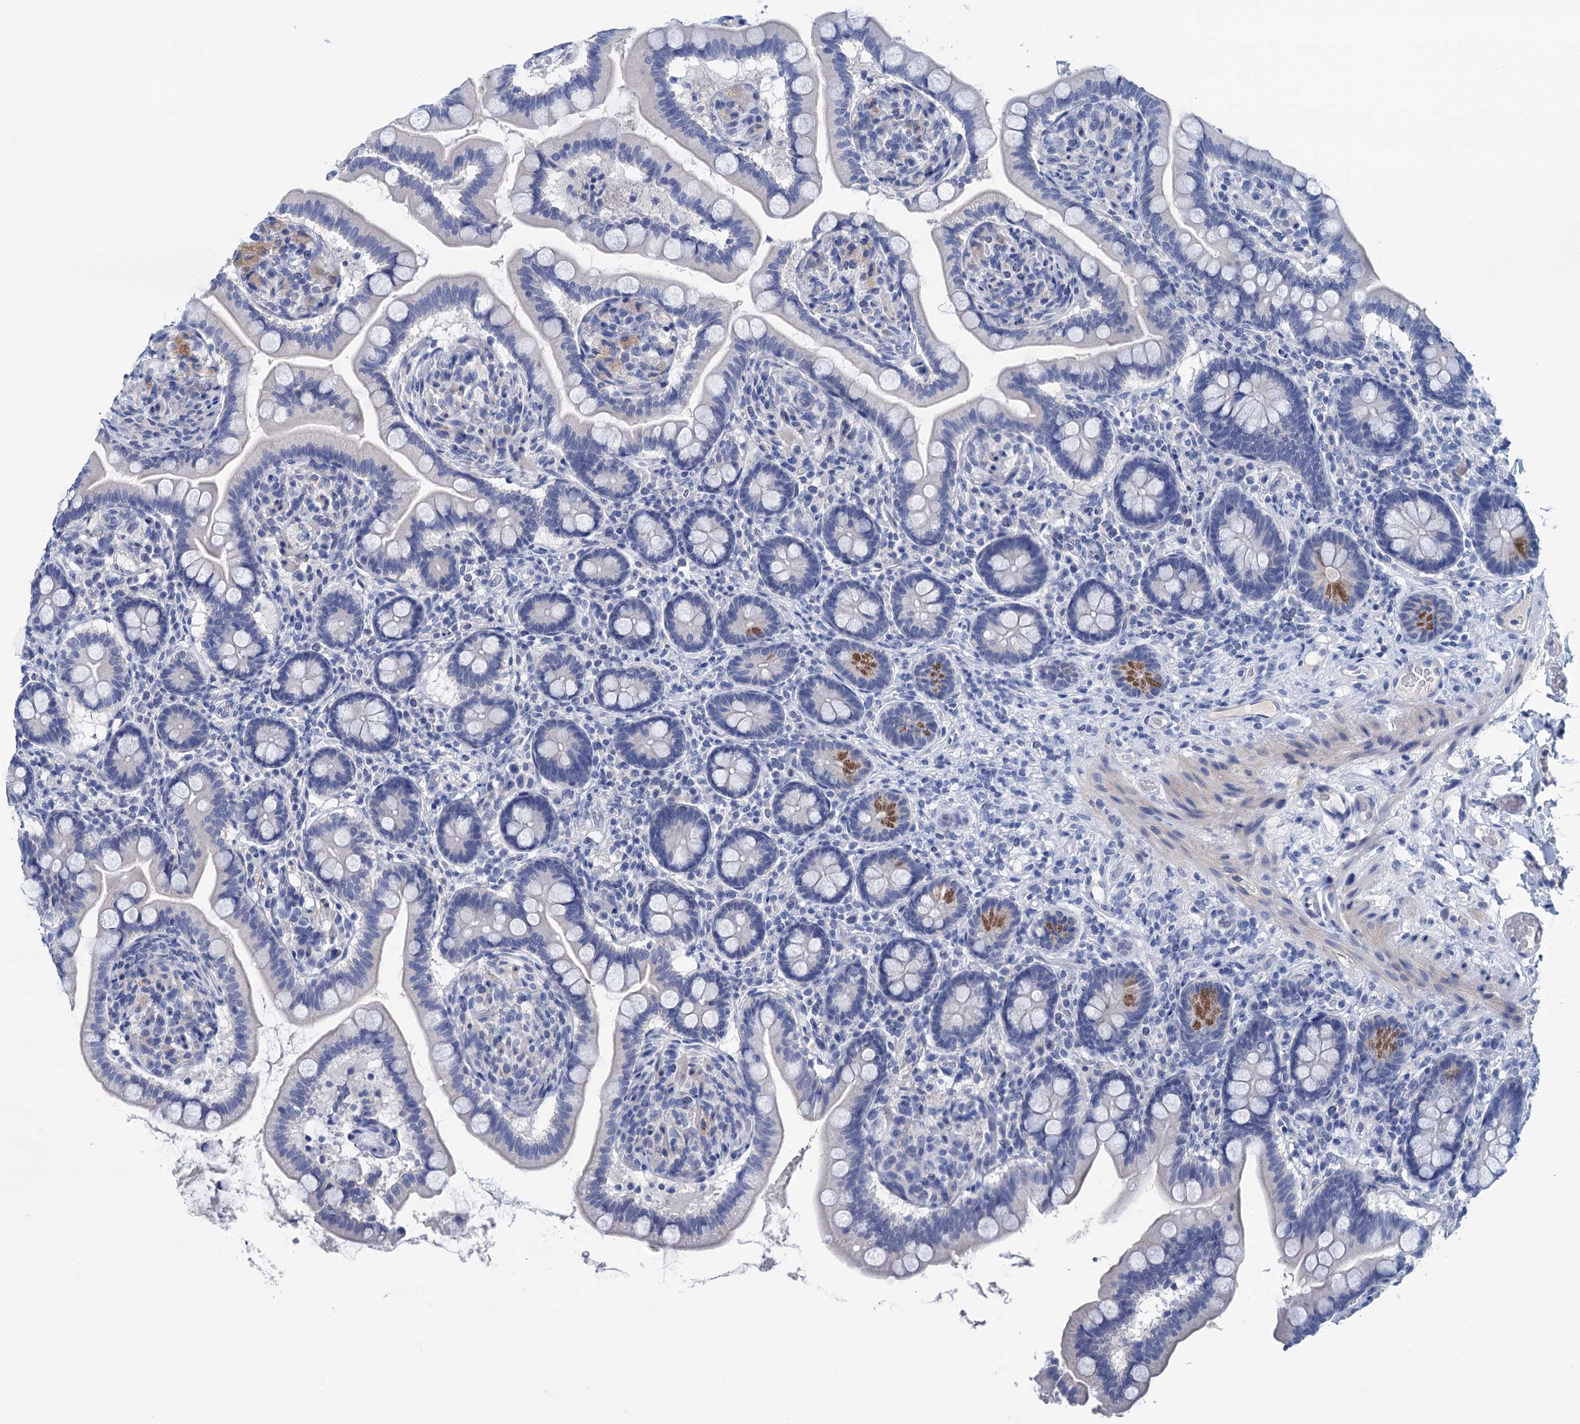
{"staining": {"intensity": "moderate", "quantity": "<25%", "location": "cytoplasmic/membranous"}, "tissue": "small intestine", "cell_type": "Glandular cells", "image_type": "normal", "snomed": [{"axis": "morphology", "description": "Normal tissue, NOS"}, {"axis": "topography", "description": "Small intestine"}], "caption": "Immunohistochemistry photomicrograph of normal human small intestine stained for a protein (brown), which demonstrates low levels of moderate cytoplasmic/membranous positivity in about <25% of glandular cells.", "gene": "MYOZ3", "patient": {"sex": "female", "age": 64}}